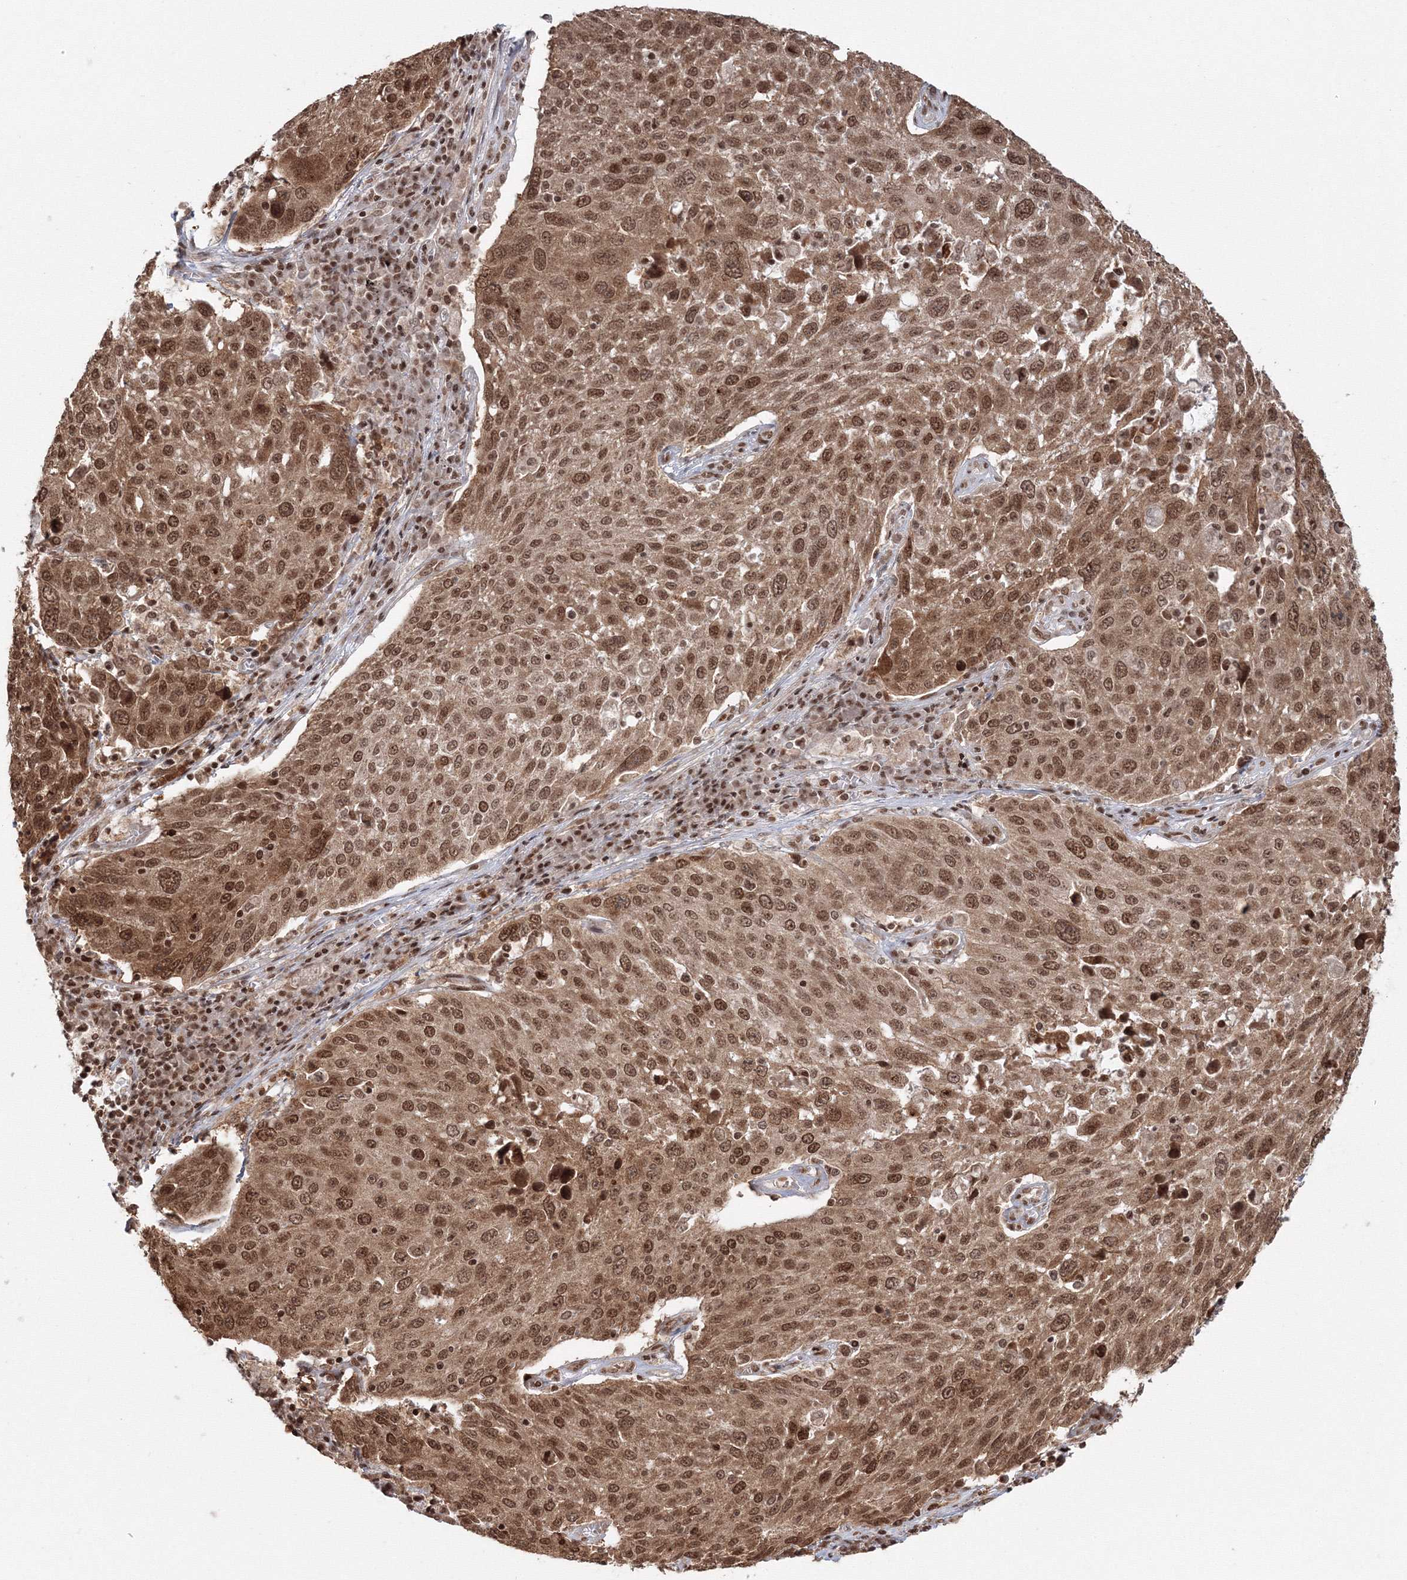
{"staining": {"intensity": "moderate", "quantity": ">75%", "location": "cytoplasmic/membranous,nuclear"}, "tissue": "lung cancer", "cell_type": "Tumor cells", "image_type": "cancer", "snomed": [{"axis": "morphology", "description": "Squamous cell carcinoma, NOS"}, {"axis": "topography", "description": "Lung"}], "caption": "An immunohistochemistry (IHC) photomicrograph of tumor tissue is shown. Protein staining in brown highlights moderate cytoplasmic/membranous and nuclear positivity in lung cancer (squamous cell carcinoma) within tumor cells.", "gene": "KIF20A", "patient": {"sex": "male", "age": 65}}